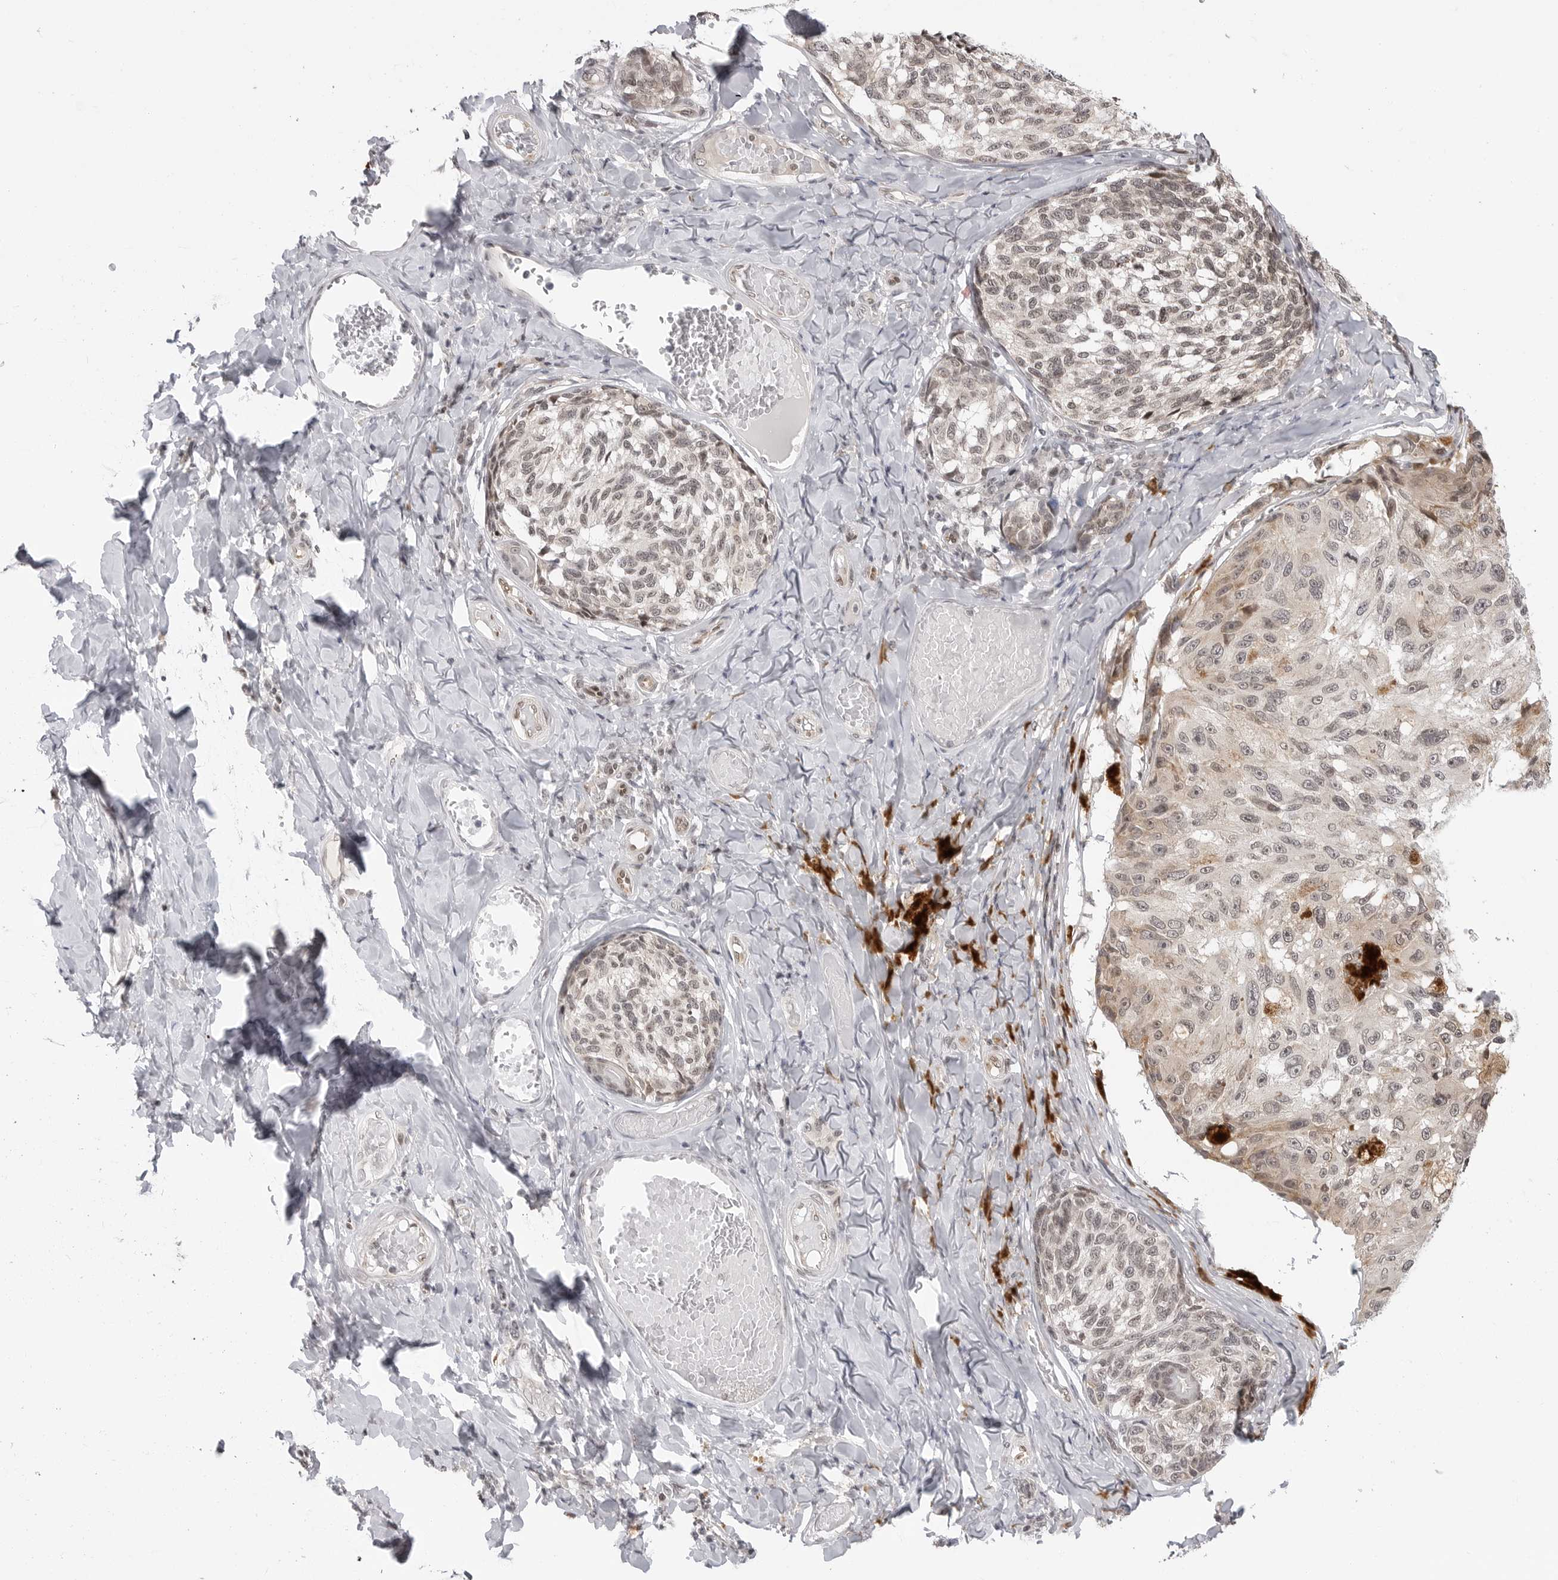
{"staining": {"intensity": "weak", "quantity": "25%-75%", "location": "cytoplasmic/membranous,nuclear"}, "tissue": "melanoma", "cell_type": "Tumor cells", "image_type": "cancer", "snomed": [{"axis": "morphology", "description": "Malignant melanoma, NOS"}, {"axis": "topography", "description": "Skin"}], "caption": "Protein staining of malignant melanoma tissue demonstrates weak cytoplasmic/membranous and nuclear positivity in about 25%-75% of tumor cells.", "gene": "C8orf33", "patient": {"sex": "female", "age": 73}}